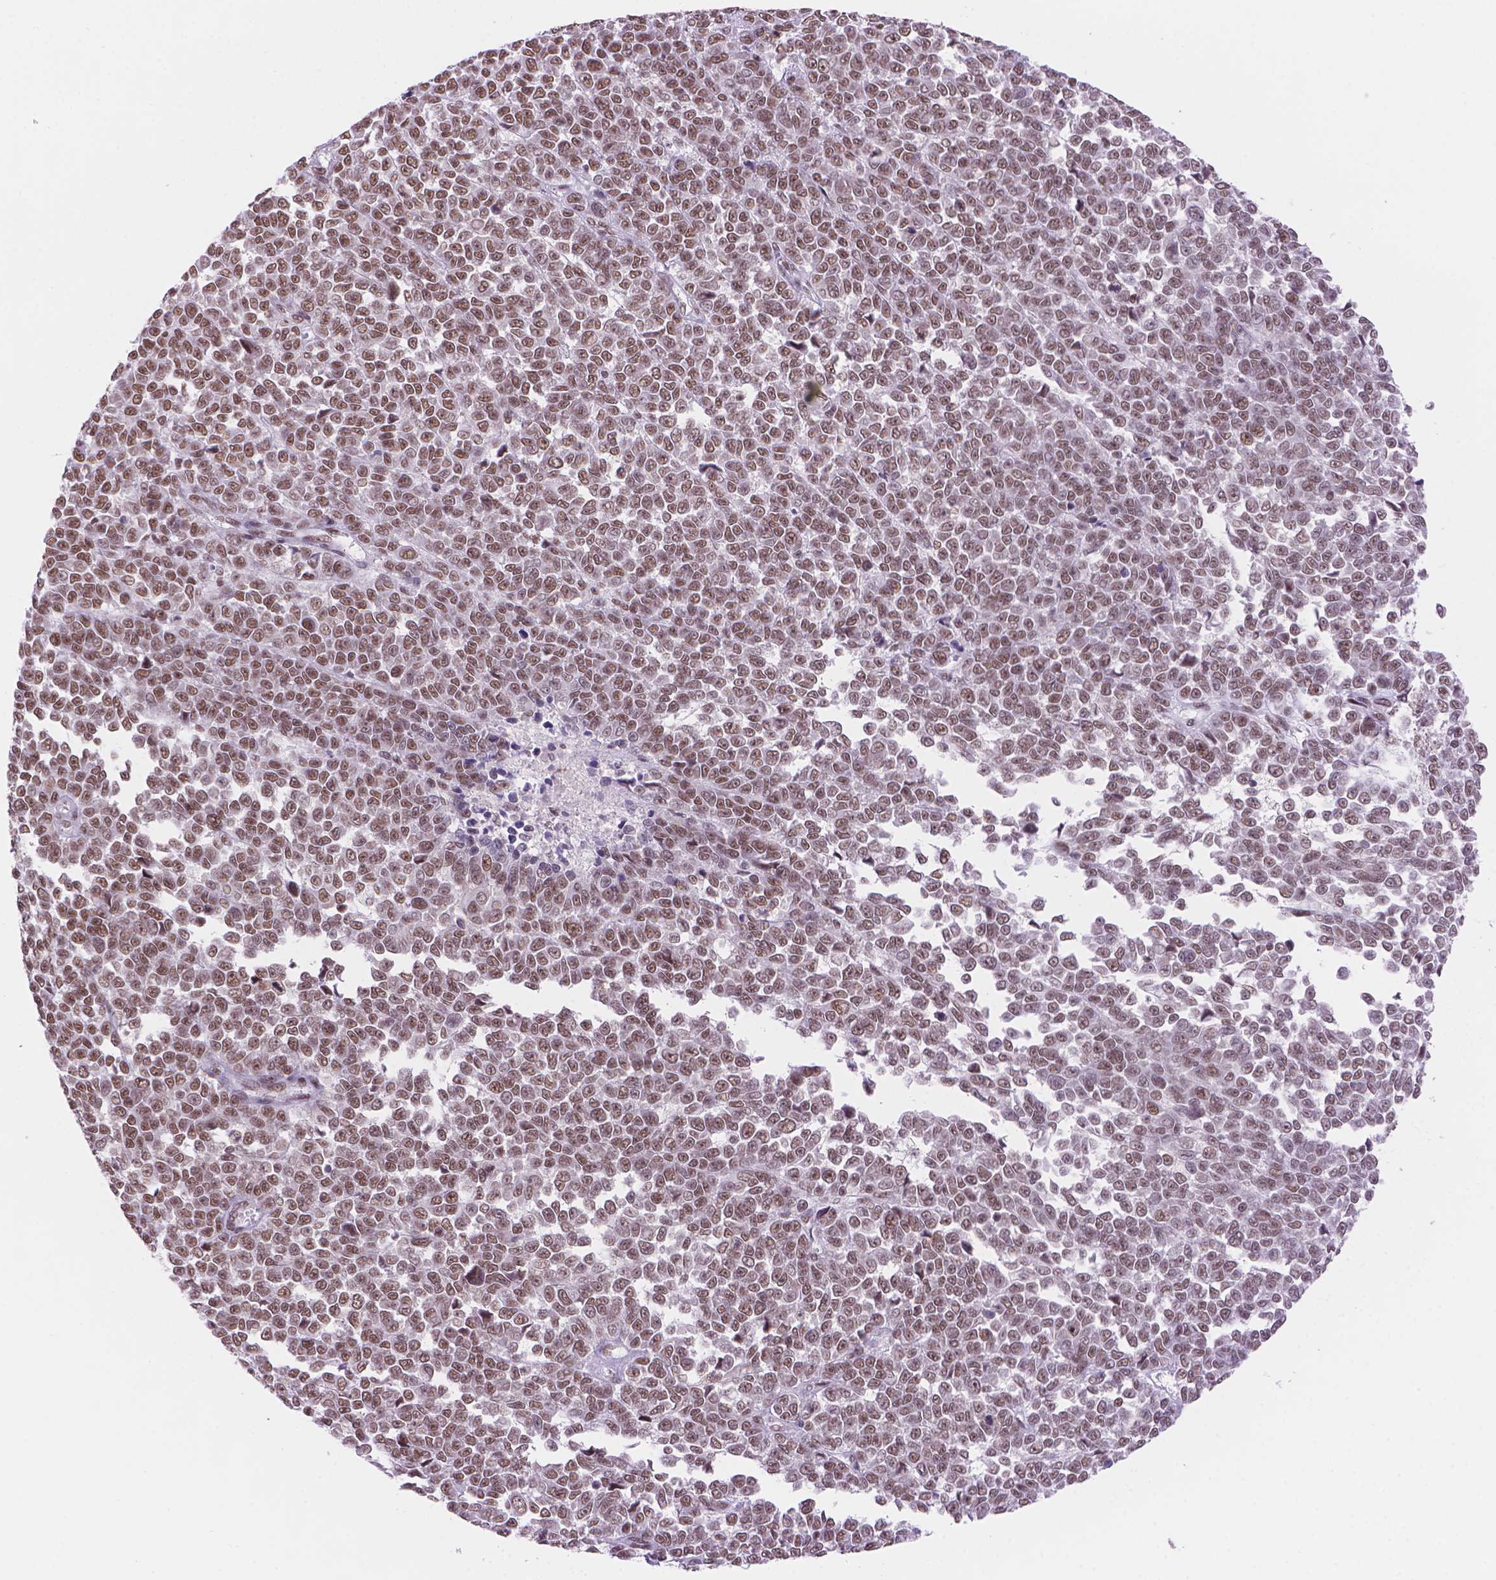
{"staining": {"intensity": "moderate", "quantity": ">75%", "location": "nuclear"}, "tissue": "melanoma", "cell_type": "Tumor cells", "image_type": "cancer", "snomed": [{"axis": "morphology", "description": "Malignant melanoma, NOS"}, {"axis": "topography", "description": "Skin"}], "caption": "Human melanoma stained with a protein marker shows moderate staining in tumor cells.", "gene": "RPA4", "patient": {"sex": "female", "age": 95}}